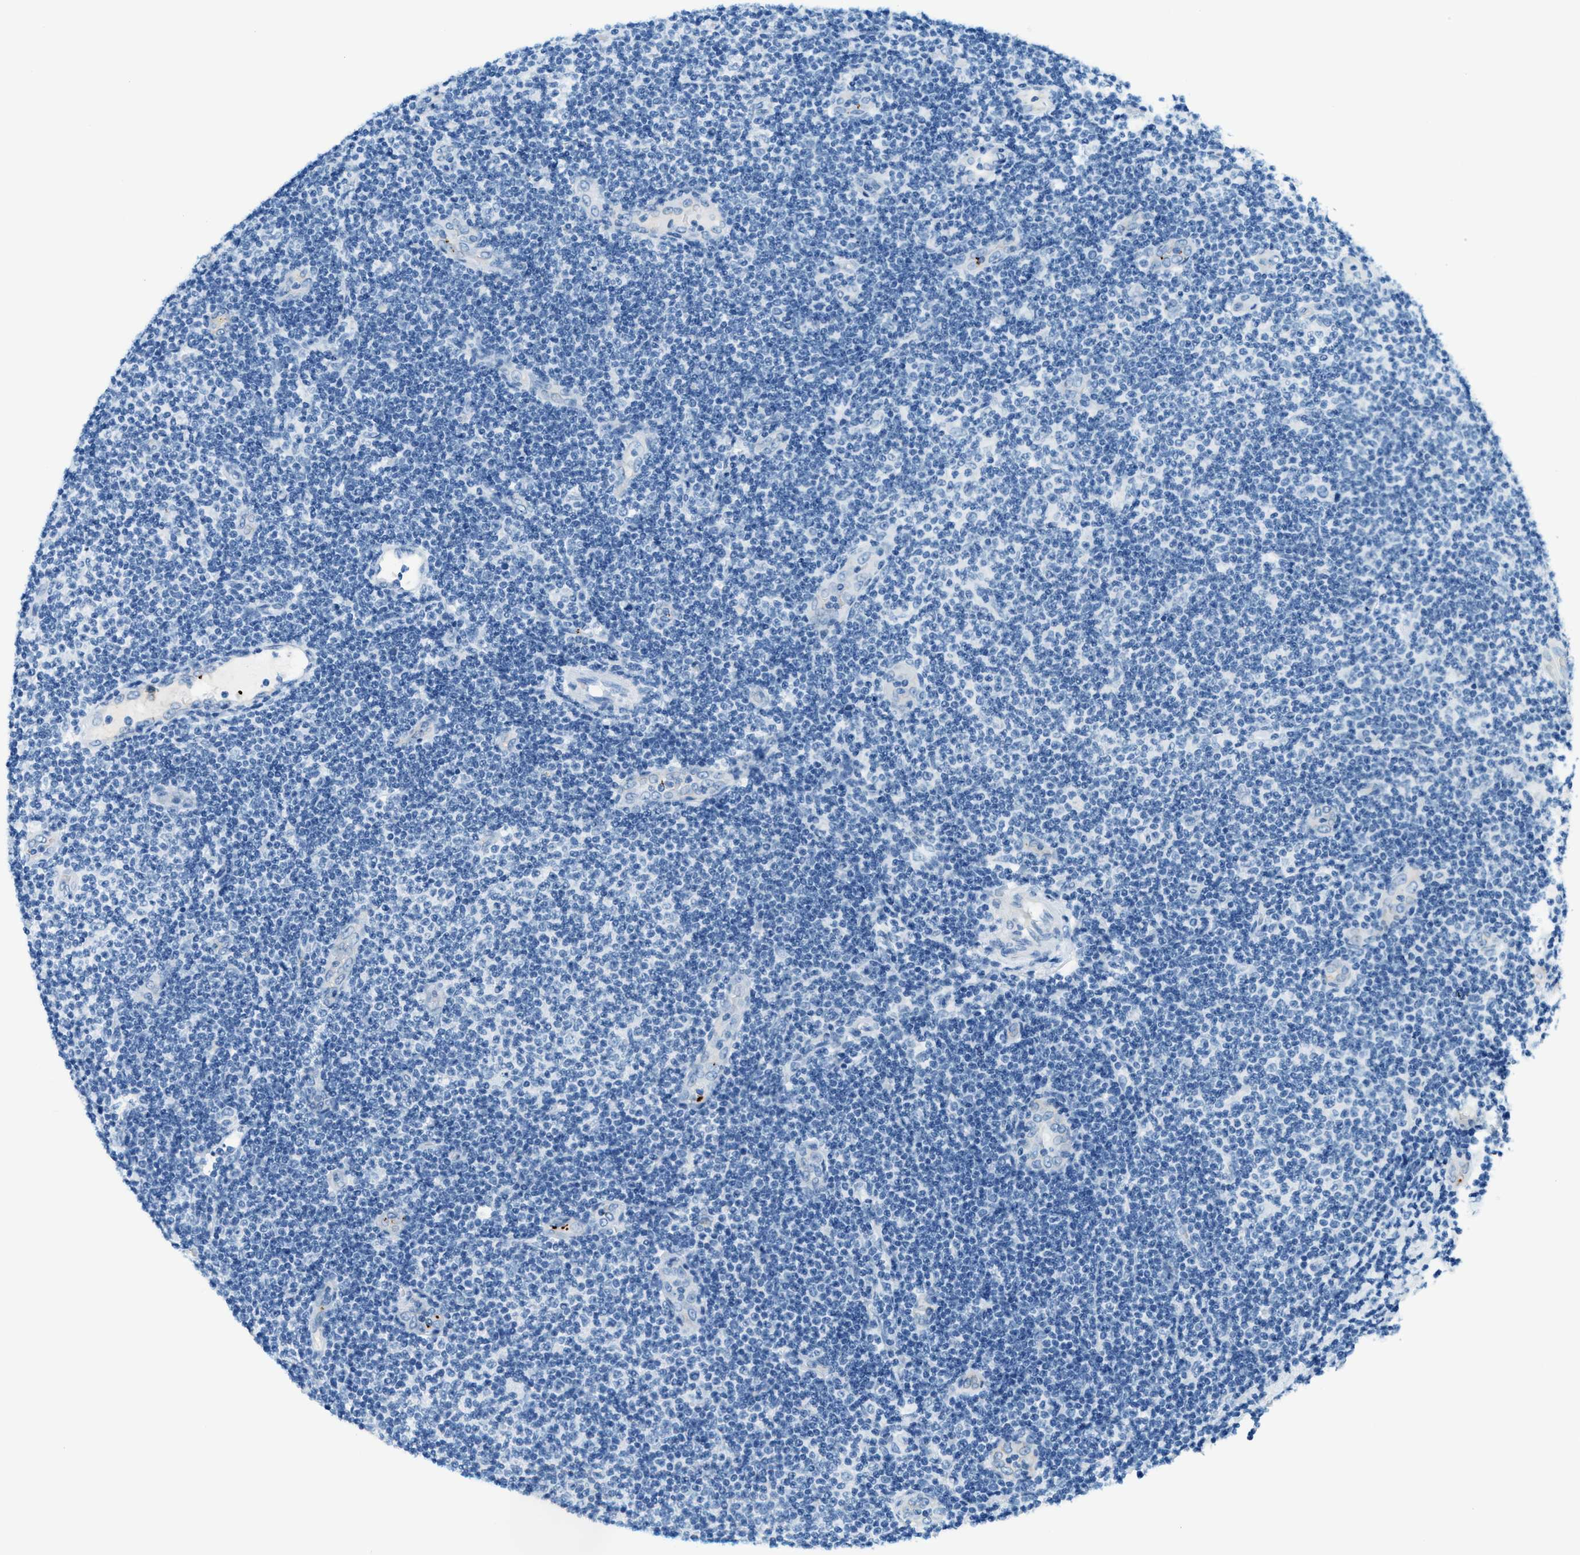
{"staining": {"intensity": "negative", "quantity": "none", "location": "none"}, "tissue": "lymphoma", "cell_type": "Tumor cells", "image_type": "cancer", "snomed": [{"axis": "morphology", "description": "Malignant lymphoma, non-Hodgkin's type, Low grade"}, {"axis": "topography", "description": "Lymph node"}], "caption": "The photomicrograph demonstrates no staining of tumor cells in low-grade malignant lymphoma, non-Hodgkin's type.", "gene": "PPBP", "patient": {"sex": "male", "age": 83}}